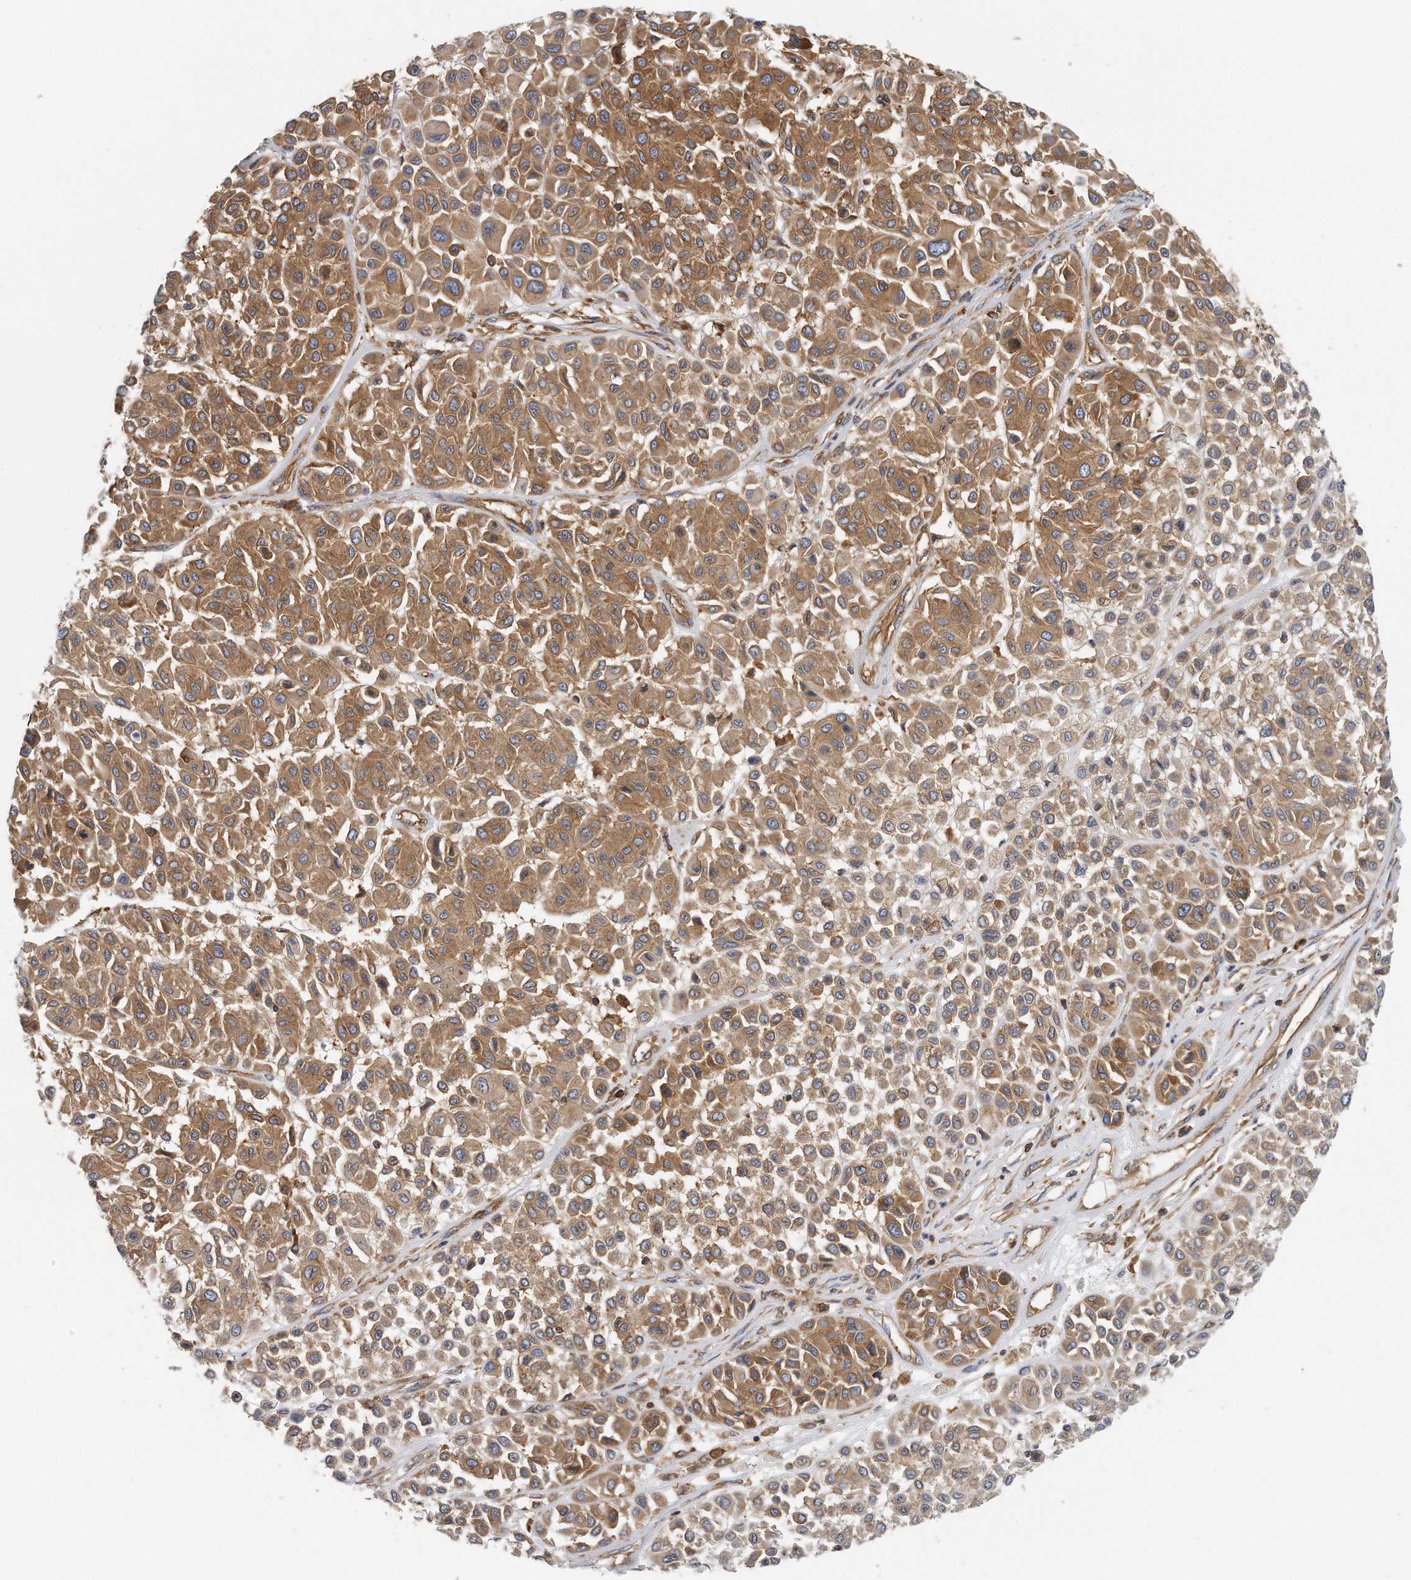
{"staining": {"intensity": "moderate", "quantity": ">75%", "location": "cytoplasmic/membranous"}, "tissue": "melanoma", "cell_type": "Tumor cells", "image_type": "cancer", "snomed": [{"axis": "morphology", "description": "Malignant melanoma, Metastatic site"}, {"axis": "topography", "description": "Soft tissue"}], "caption": "A medium amount of moderate cytoplasmic/membranous positivity is present in about >75% of tumor cells in malignant melanoma (metastatic site) tissue.", "gene": "EIF3I", "patient": {"sex": "male", "age": 41}}